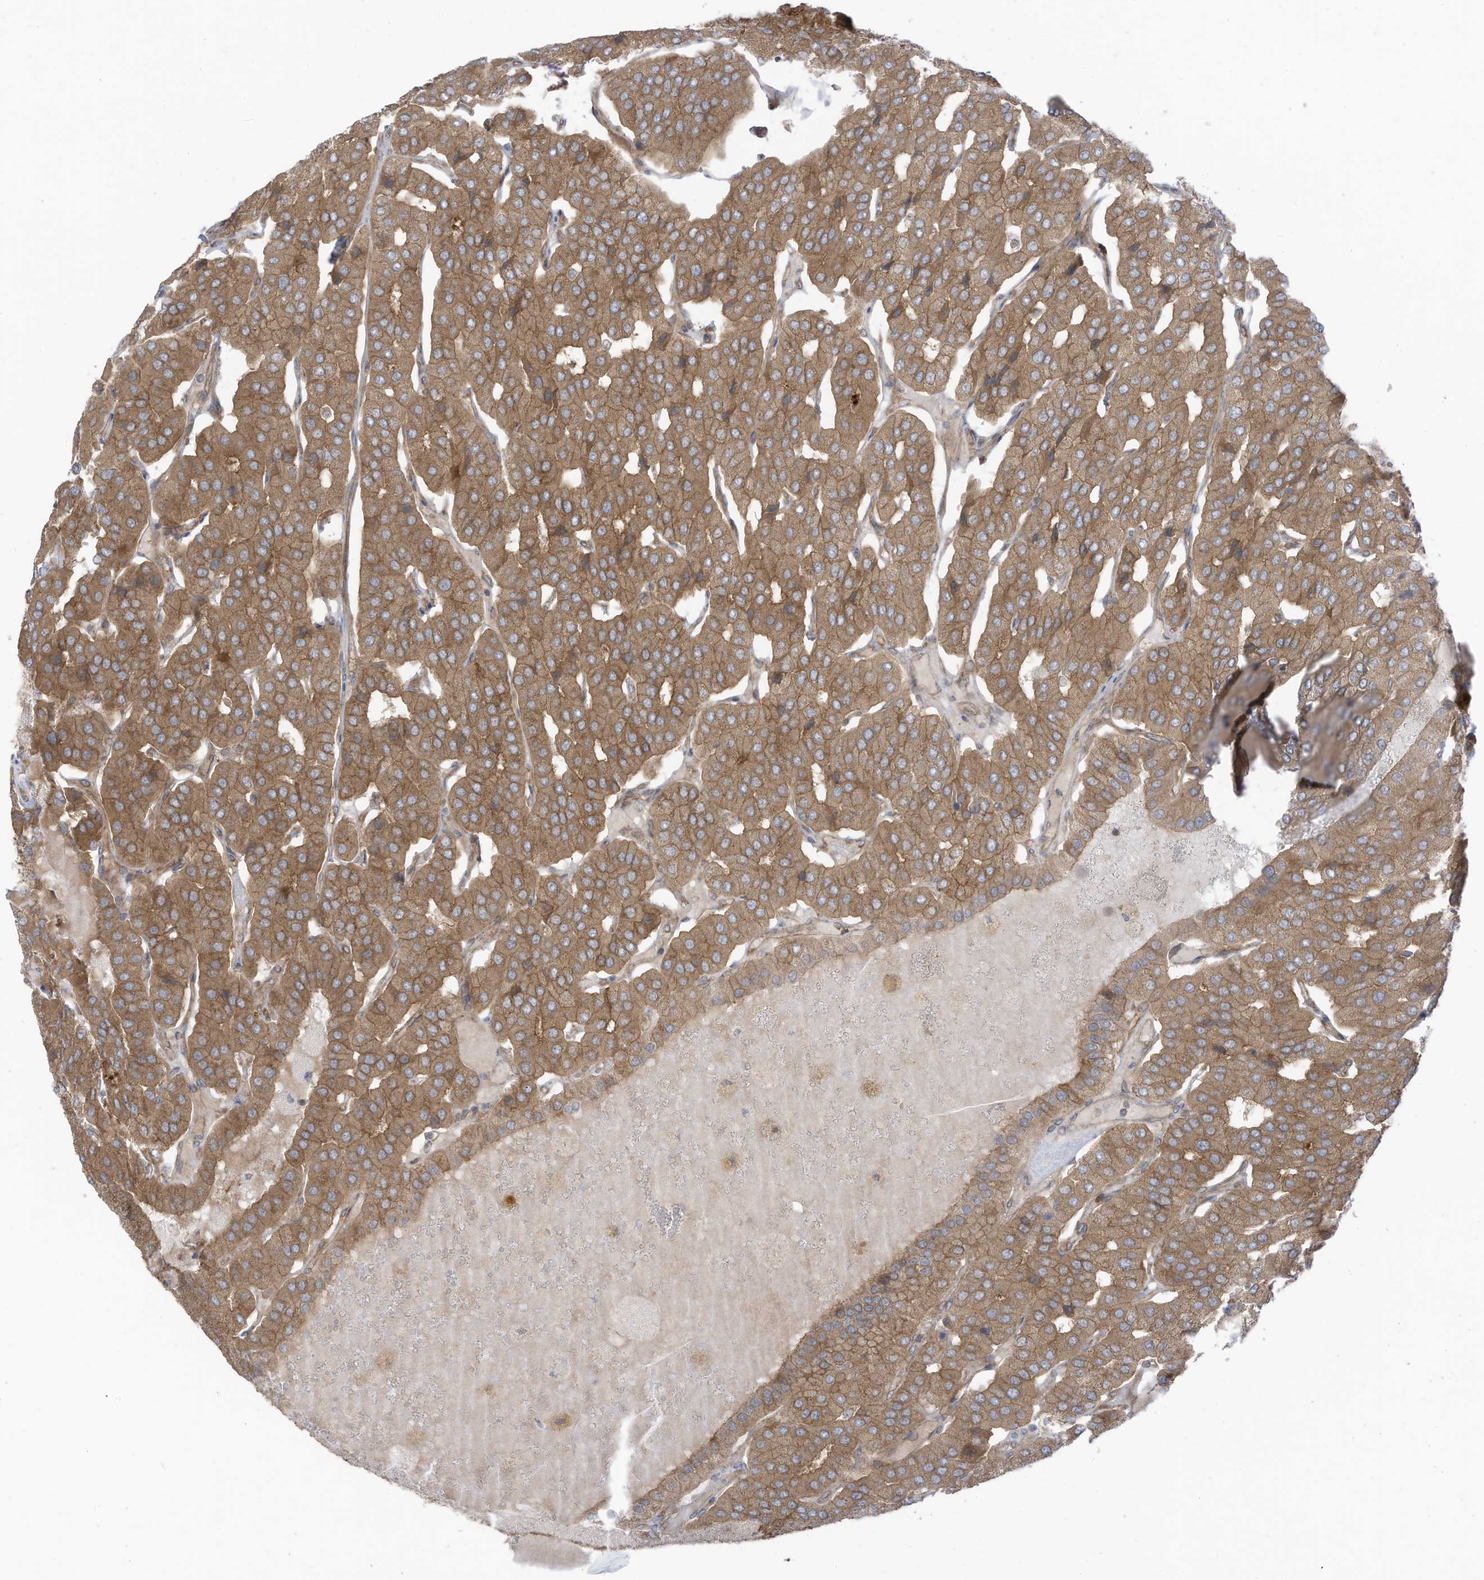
{"staining": {"intensity": "moderate", "quantity": ">75%", "location": "cytoplasmic/membranous"}, "tissue": "parathyroid gland", "cell_type": "Glandular cells", "image_type": "normal", "snomed": [{"axis": "morphology", "description": "Normal tissue, NOS"}, {"axis": "morphology", "description": "Adenoma, NOS"}, {"axis": "topography", "description": "Parathyroid gland"}], "caption": "Immunohistochemical staining of benign human parathyroid gland reveals >75% levels of moderate cytoplasmic/membranous protein expression in approximately >75% of glandular cells.", "gene": "REPS1", "patient": {"sex": "female", "age": 86}}